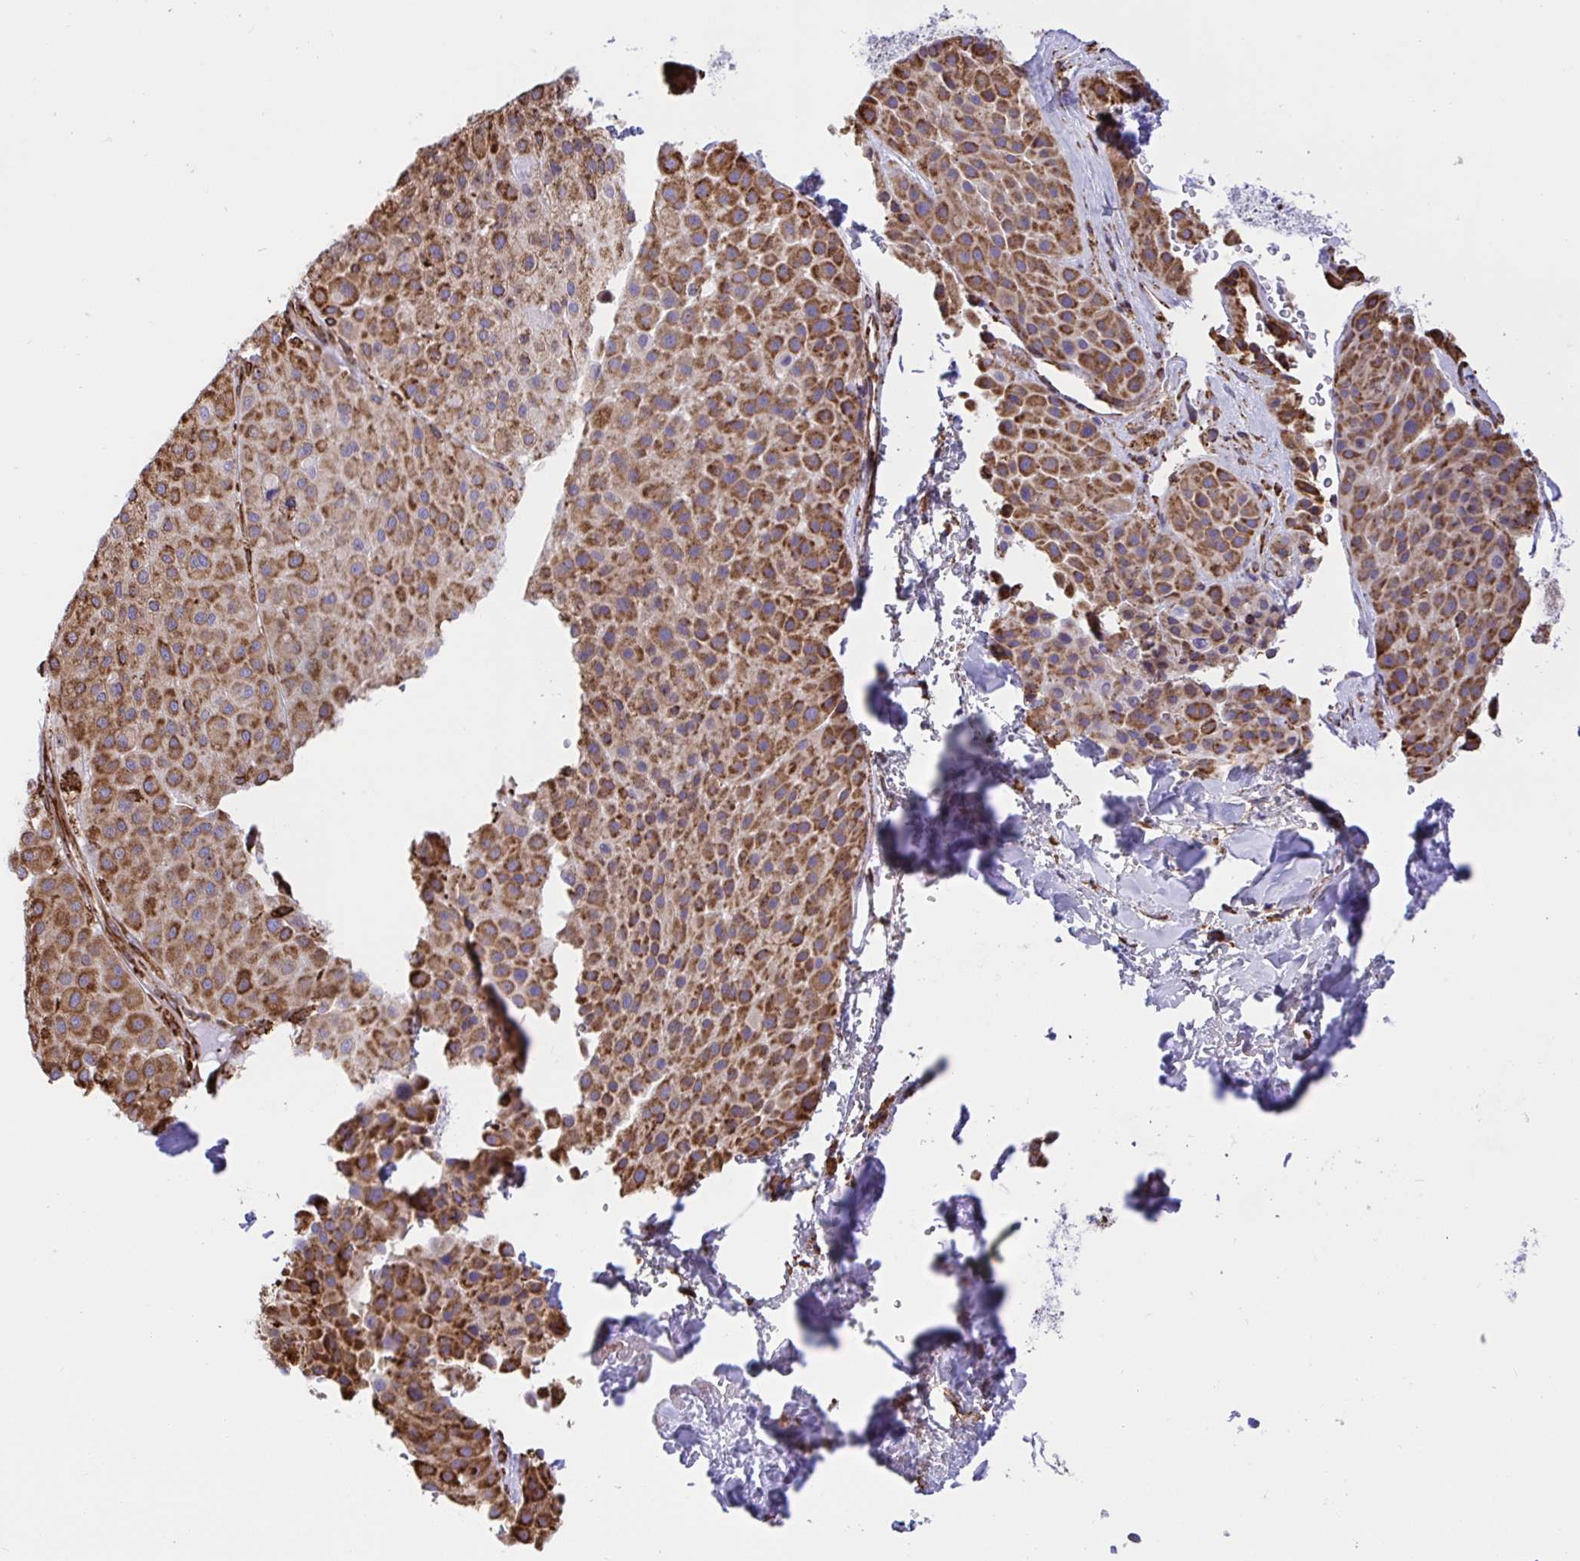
{"staining": {"intensity": "moderate", "quantity": ">75%", "location": "cytoplasmic/membranous"}, "tissue": "melanoma", "cell_type": "Tumor cells", "image_type": "cancer", "snomed": [{"axis": "morphology", "description": "Malignant melanoma, Metastatic site"}, {"axis": "topography", "description": "Smooth muscle"}], "caption": "A photomicrograph of melanoma stained for a protein reveals moderate cytoplasmic/membranous brown staining in tumor cells.", "gene": "CLGN", "patient": {"sex": "male", "age": 41}}